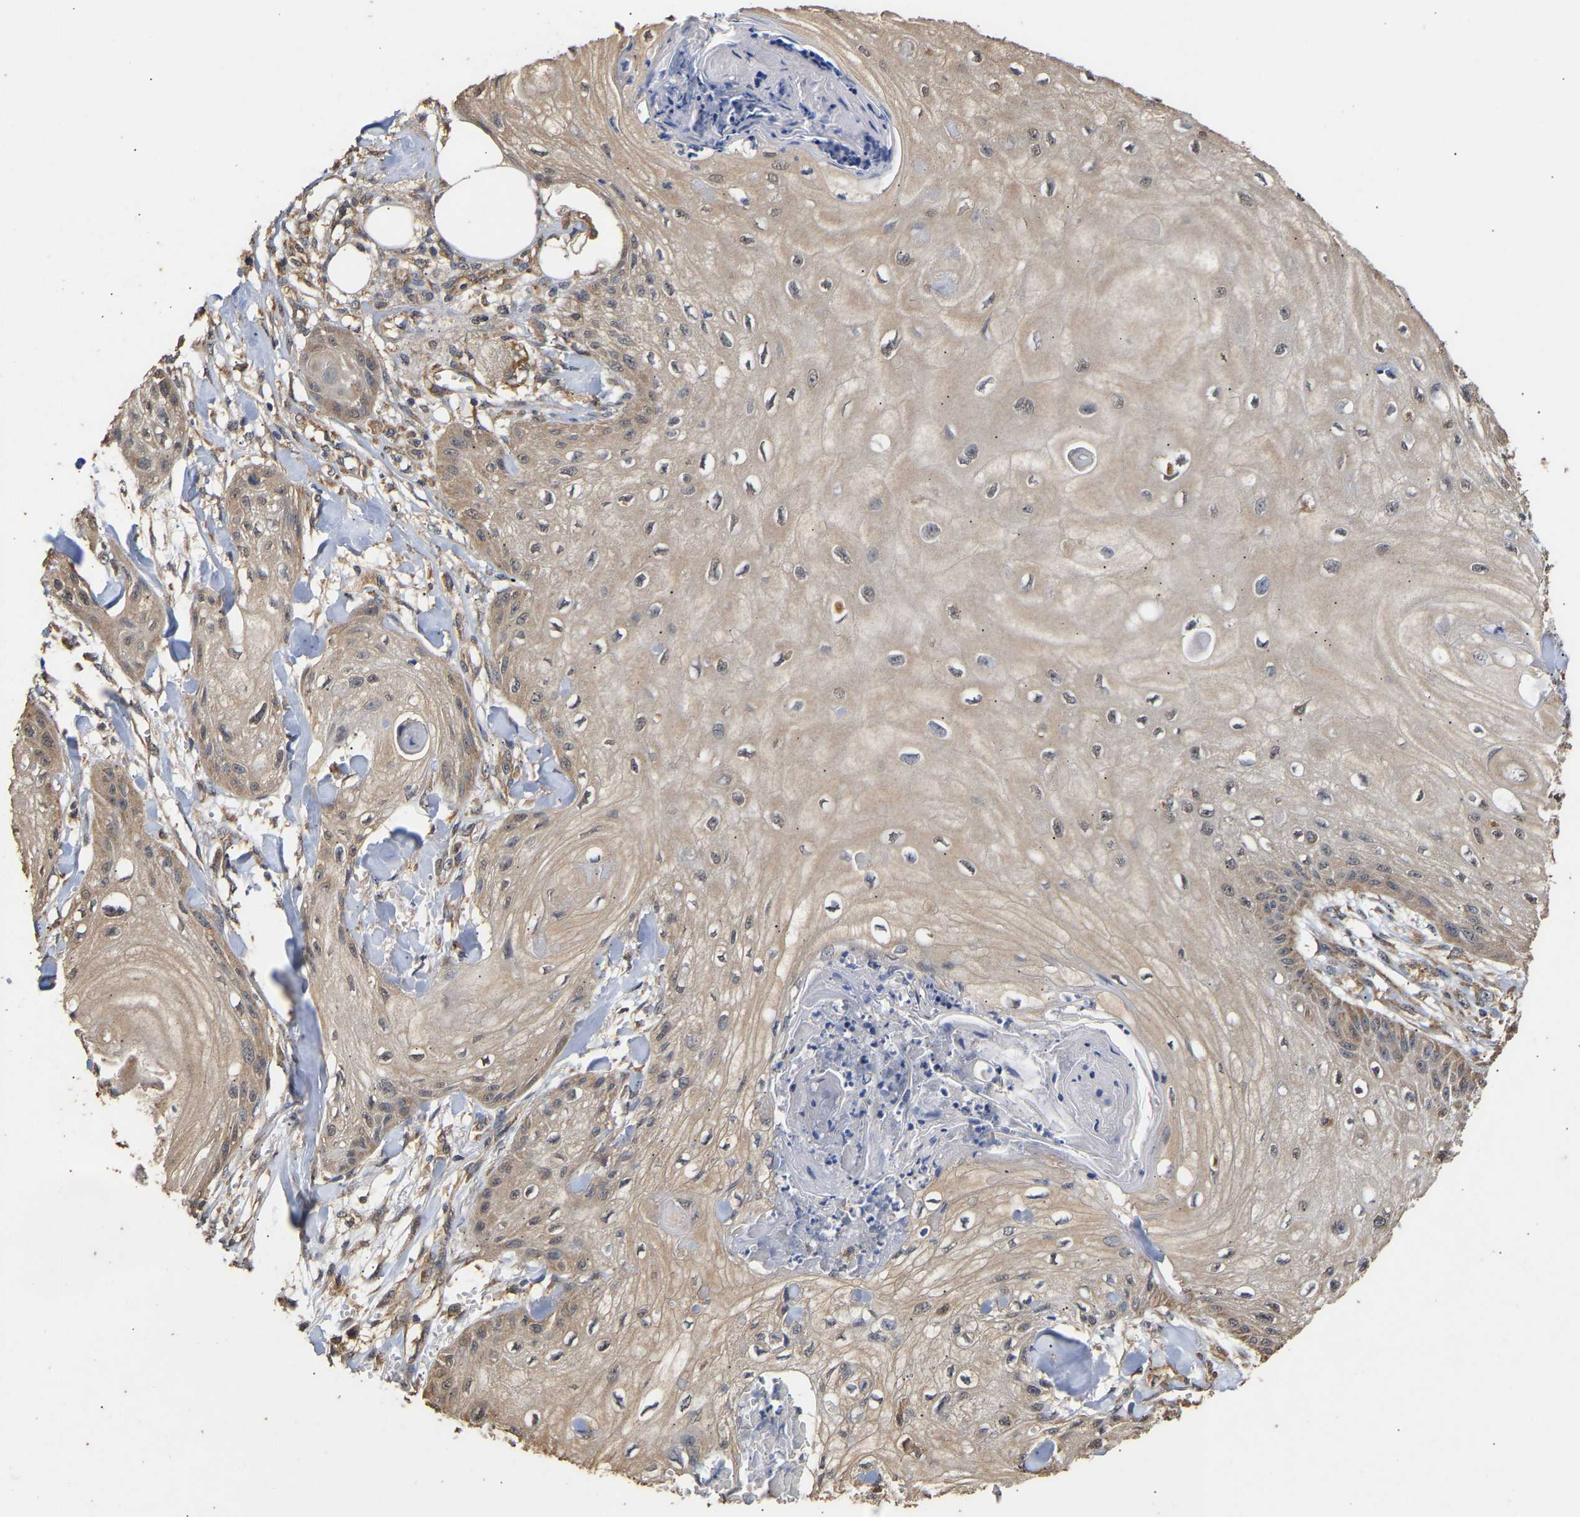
{"staining": {"intensity": "weak", "quantity": ">75%", "location": "cytoplasmic/membranous"}, "tissue": "skin cancer", "cell_type": "Tumor cells", "image_type": "cancer", "snomed": [{"axis": "morphology", "description": "Squamous cell carcinoma, NOS"}, {"axis": "topography", "description": "Skin"}], "caption": "This photomicrograph exhibits IHC staining of skin squamous cell carcinoma, with low weak cytoplasmic/membranous positivity in about >75% of tumor cells.", "gene": "ZNF26", "patient": {"sex": "male", "age": 74}}